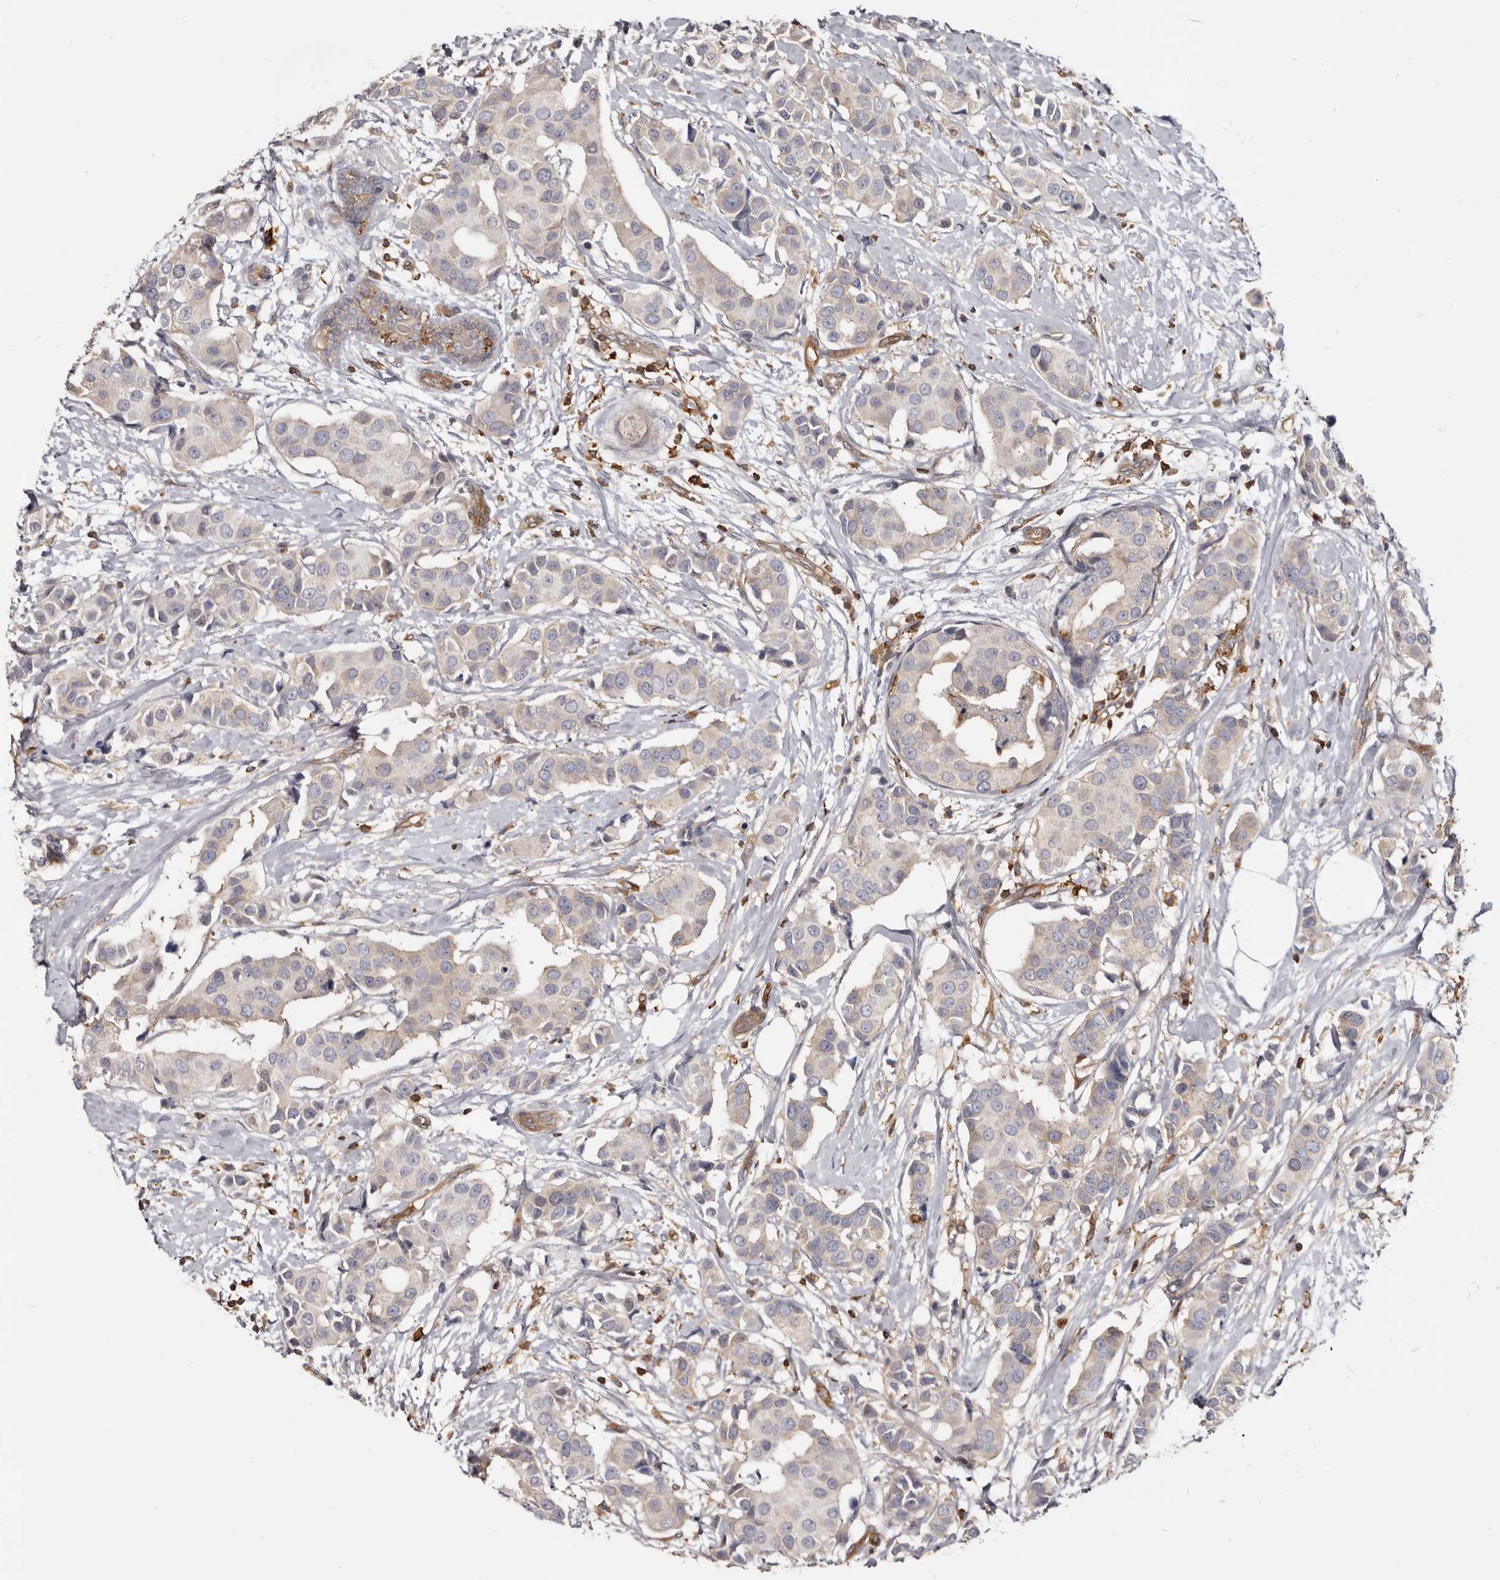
{"staining": {"intensity": "negative", "quantity": "none", "location": "none"}, "tissue": "breast cancer", "cell_type": "Tumor cells", "image_type": "cancer", "snomed": [{"axis": "morphology", "description": "Normal tissue, NOS"}, {"axis": "morphology", "description": "Duct carcinoma"}, {"axis": "topography", "description": "Breast"}], "caption": "Immunohistochemistry of breast invasive ductal carcinoma demonstrates no positivity in tumor cells.", "gene": "CBL", "patient": {"sex": "female", "age": 39}}